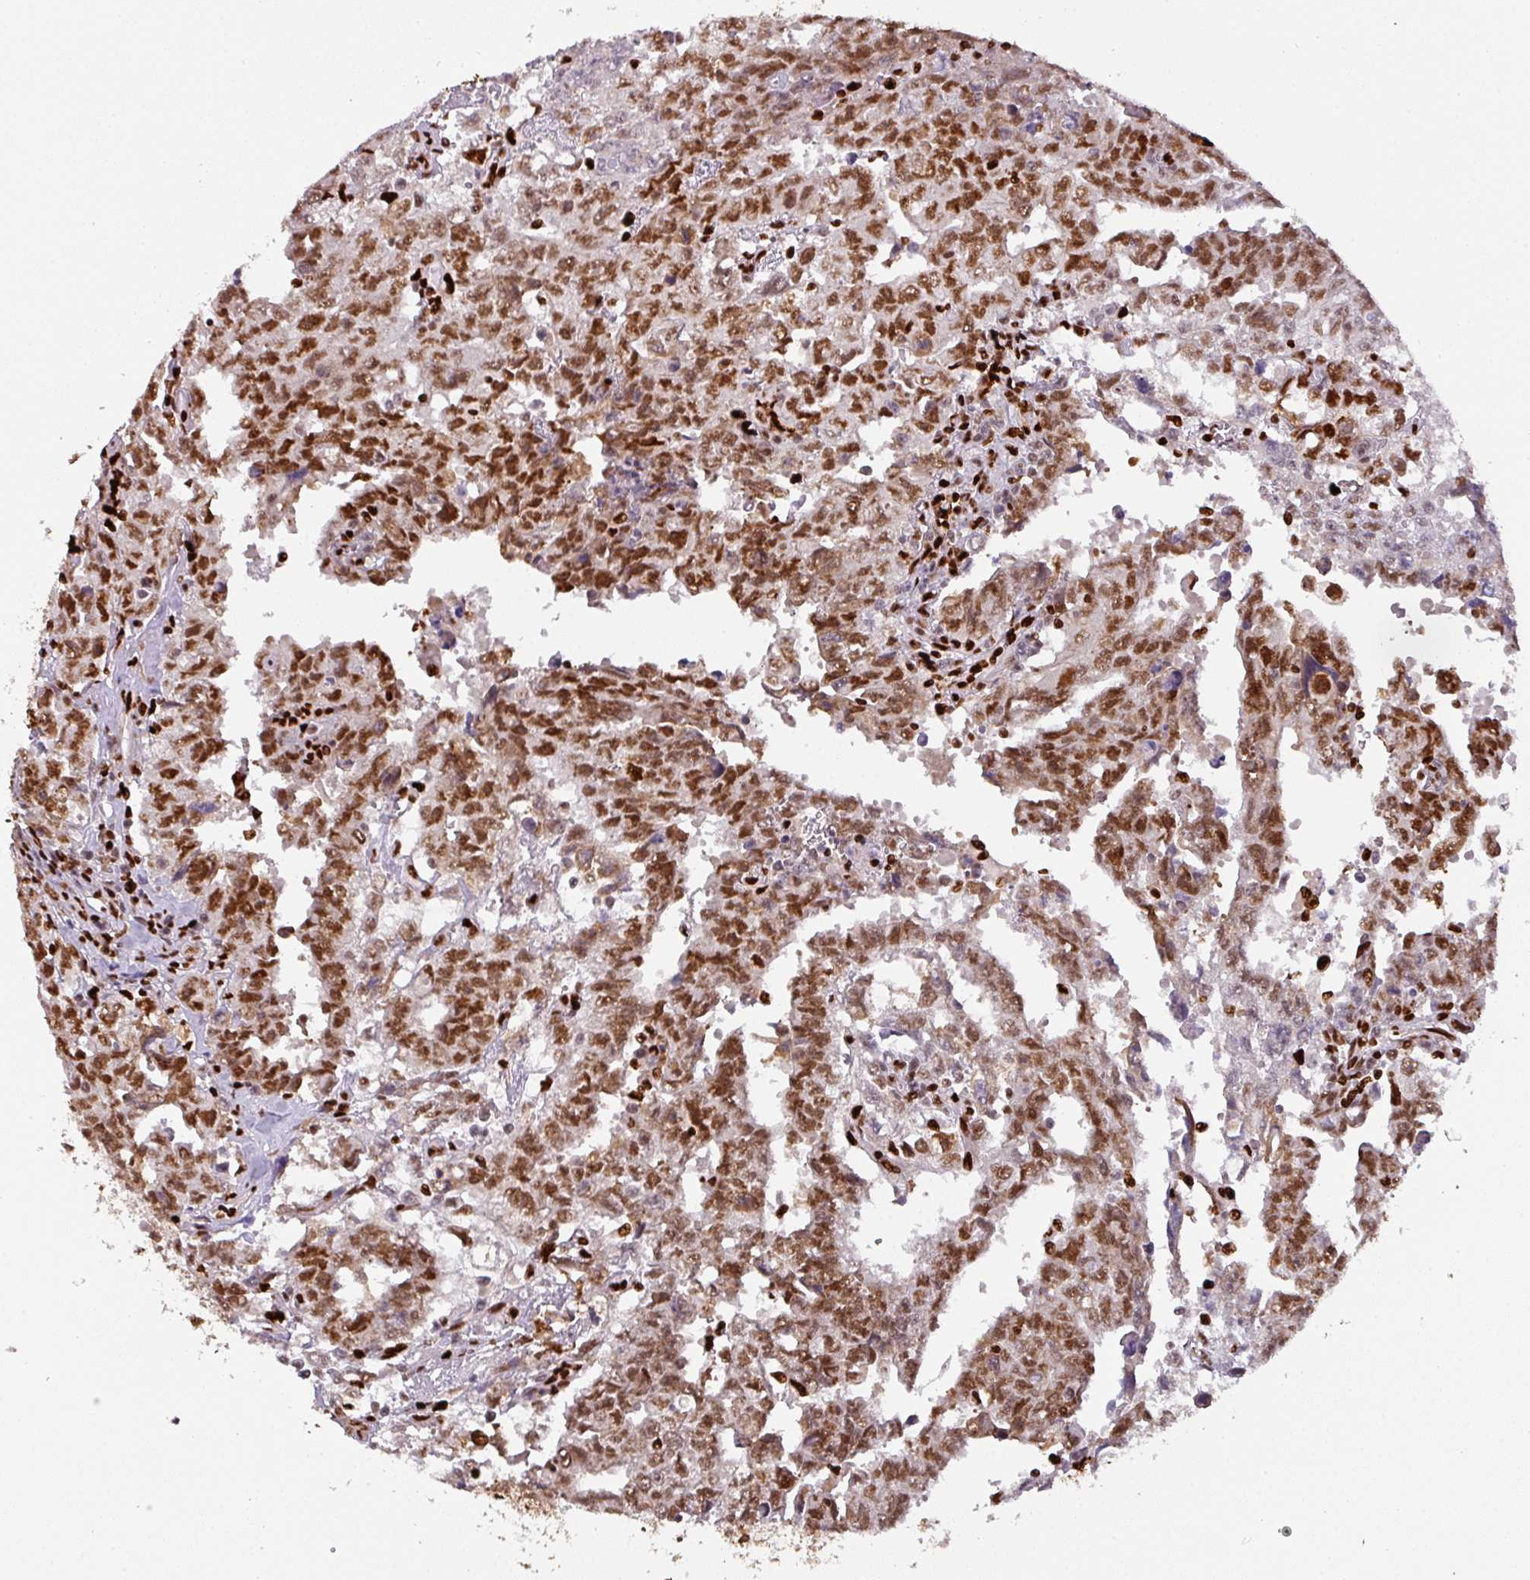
{"staining": {"intensity": "moderate", "quantity": ">75%", "location": "nuclear"}, "tissue": "testis cancer", "cell_type": "Tumor cells", "image_type": "cancer", "snomed": [{"axis": "morphology", "description": "Carcinoma, Embryonal, NOS"}, {"axis": "topography", "description": "Testis"}], "caption": "Testis cancer (embryonal carcinoma) stained with DAB IHC reveals medium levels of moderate nuclear expression in approximately >75% of tumor cells.", "gene": "SAMHD1", "patient": {"sex": "male", "age": 24}}